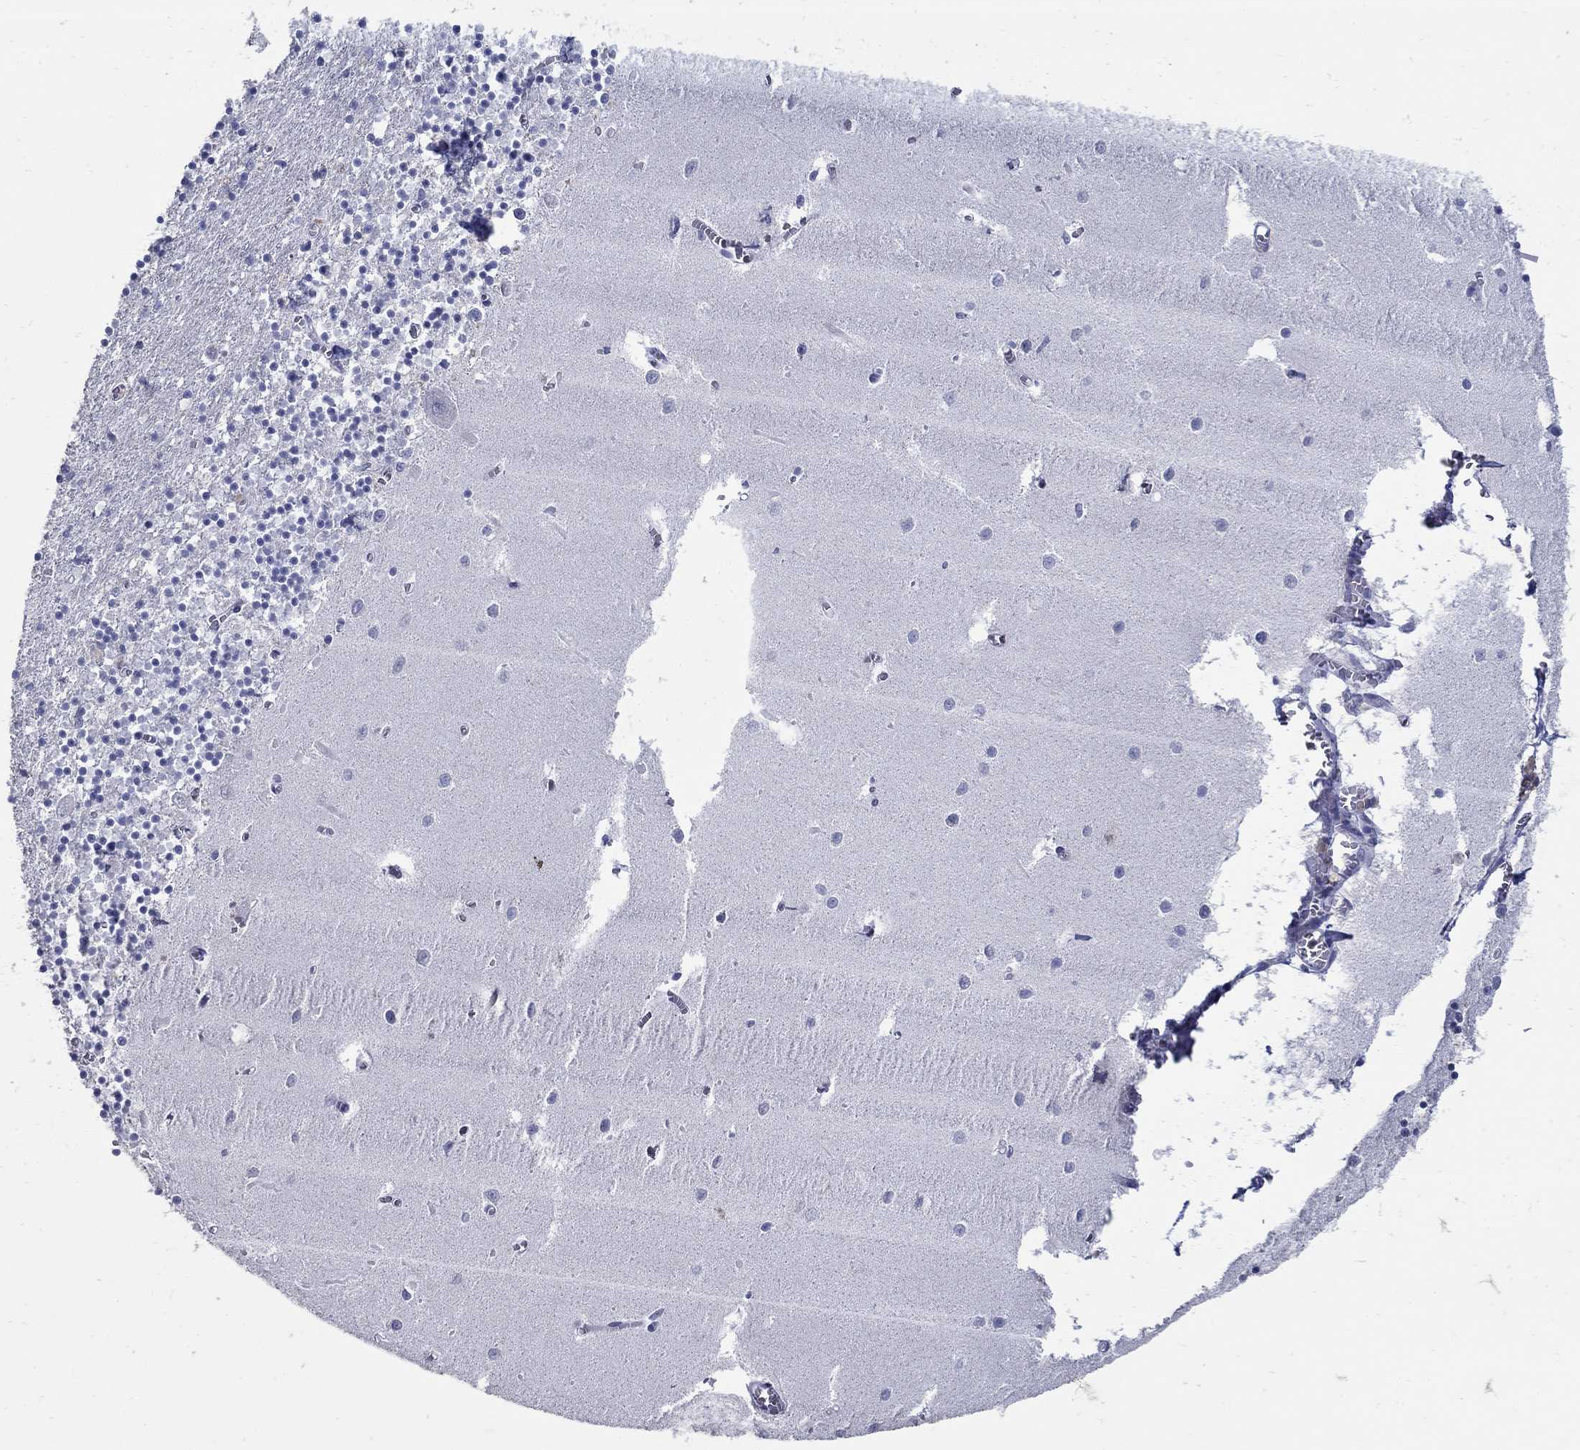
{"staining": {"intensity": "negative", "quantity": "none", "location": "none"}, "tissue": "cerebellum", "cell_type": "Cells in granular layer", "image_type": "normal", "snomed": [{"axis": "morphology", "description": "Normal tissue, NOS"}, {"axis": "topography", "description": "Cerebellum"}], "caption": "Unremarkable cerebellum was stained to show a protein in brown. There is no significant expression in cells in granular layer.", "gene": "CETN1", "patient": {"sex": "female", "age": 64}}